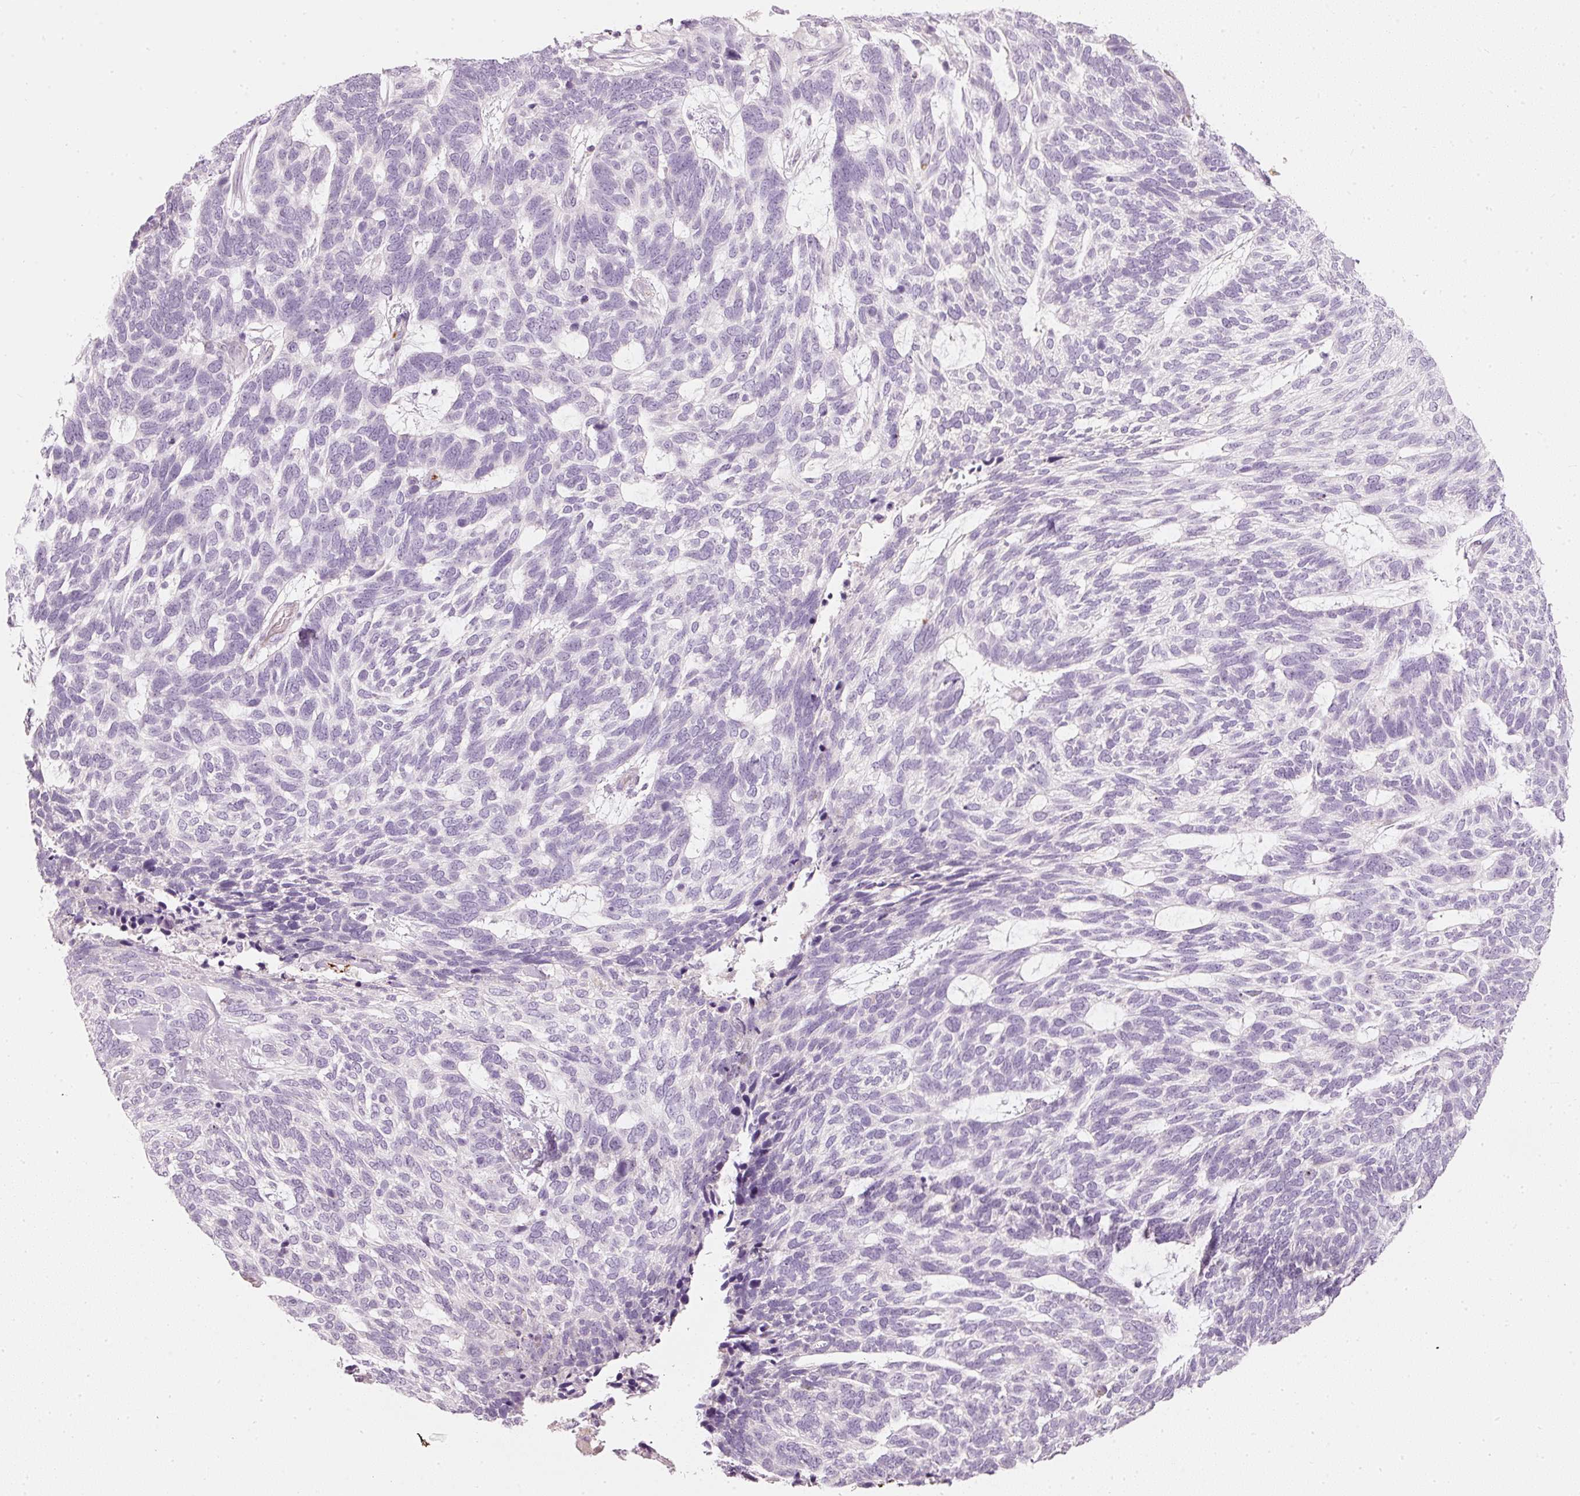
{"staining": {"intensity": "negative", "quantity": "none", "location": "none"}, "tissue": "skin cancer", "cell_type": "Tumor cells", "image_type": "cancer", "snomed": [{"axis": "morphology", "description": "Basal cell carcinoma"}, {"axis": "topography", "description": "Skin"}], "caption": "Tumor cells show no significant expression in skin cancer. (Stains: DAB immunohistochemistry (IHC) with hematoxylin counter stain, Microscopy: brightfield microscopy at high magnification).", "gene": "LECT2", "patient": {"sex": "female", "age": 65}}